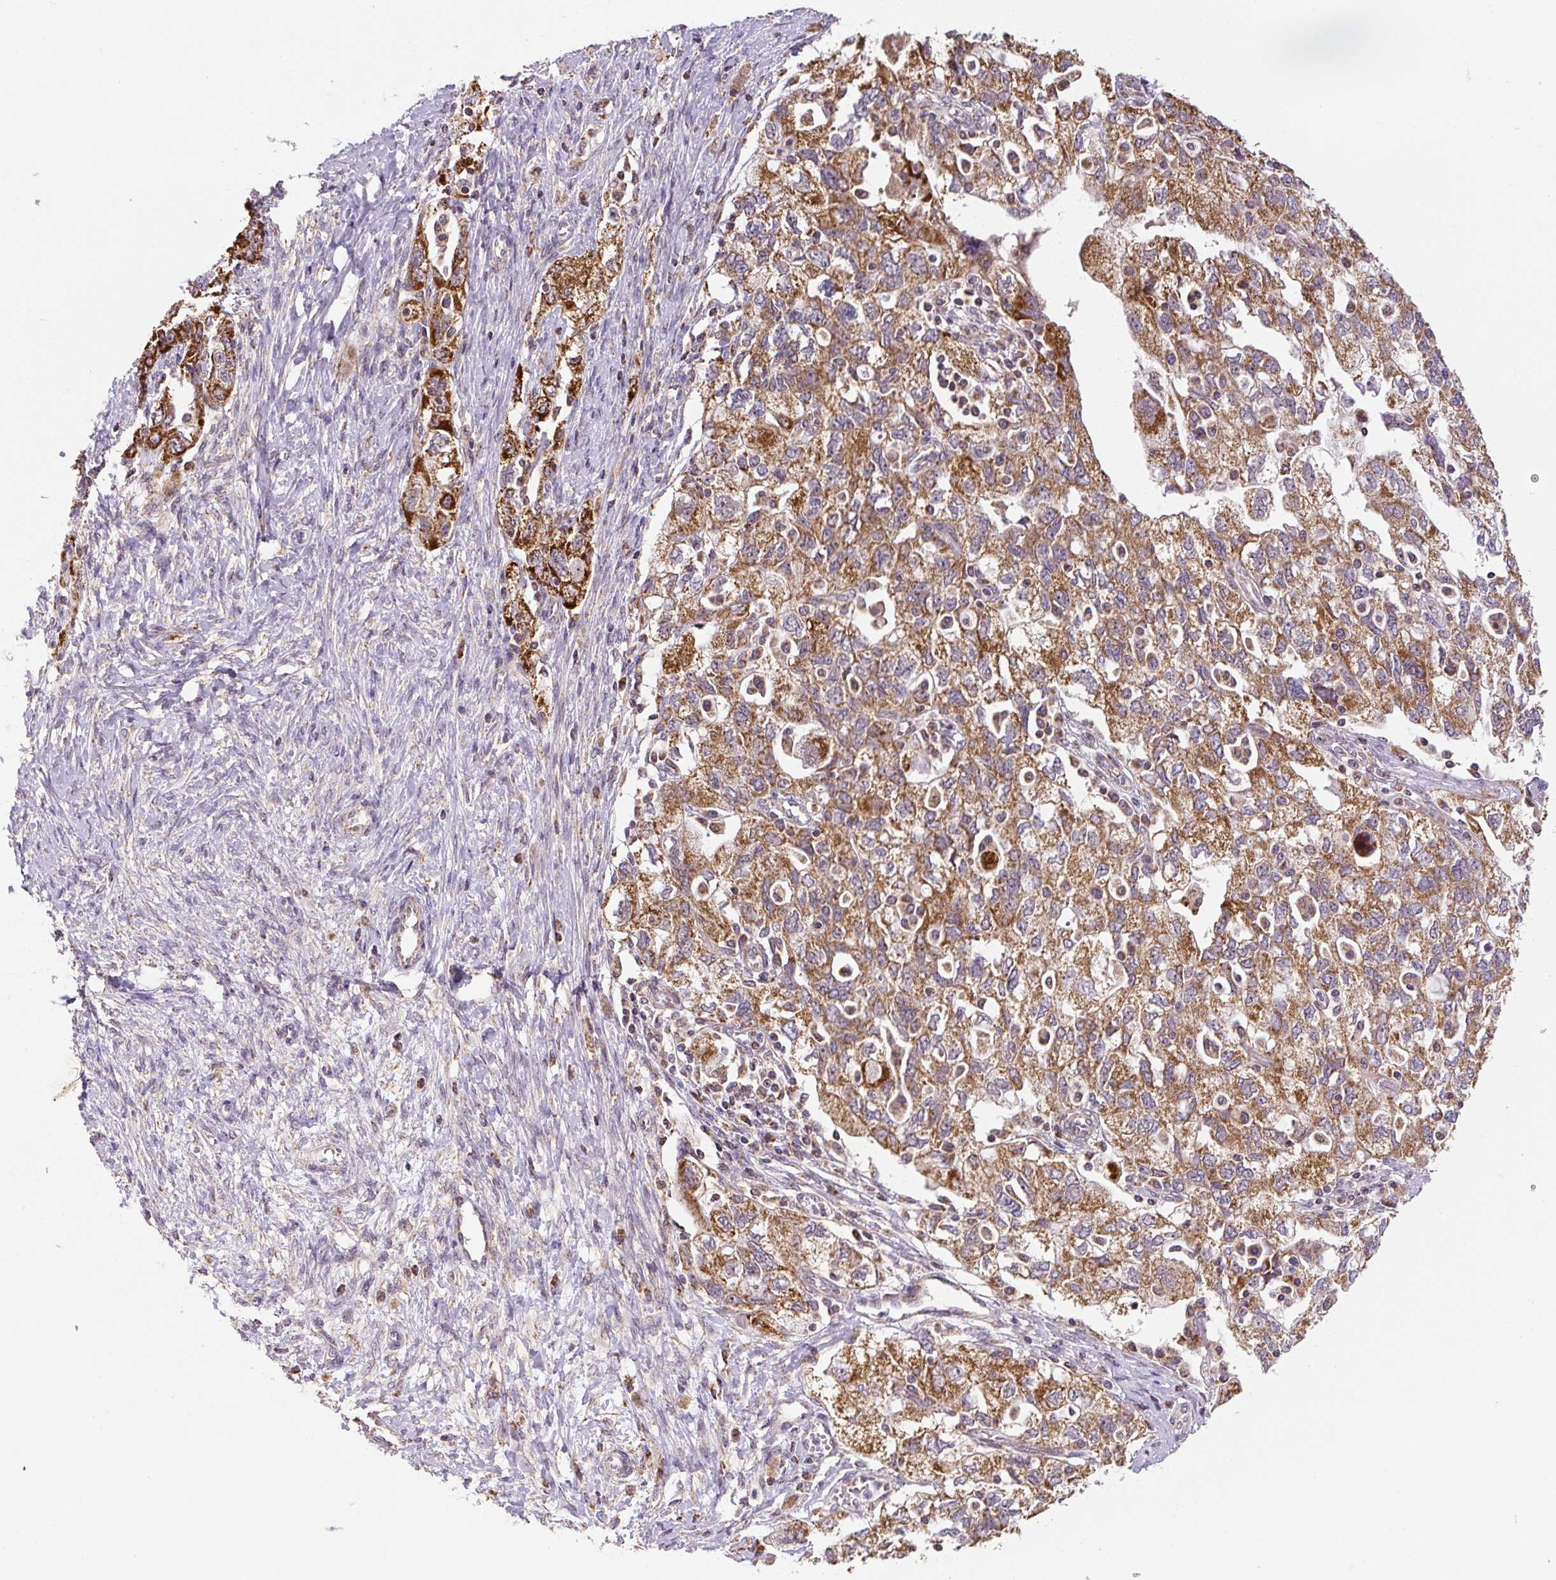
{"staining": {"intensity": "strong", "quantity": ">75%", "location": "cytoplasmic/membranous"}, "tissue": "ovarian cancer", "cell_type": "Tumor cells", "image_type": "cancer", "snomed": [{"axis": "morphology", "description": "Carcinoma, NOS"}, {"axis": "morphology", "description": "Cystadenocarcinoma, serous, NOS"}, {"axis": "topography", "description": "Ovary"}], "caption": "IHC micrograph of ovarian carcinoma stained for a protein (brown), which reveals high levels of strong cytoplasmic/membranous expression in approximately >75% of tumor cells.", "gene": "MFSD9", "patient": {"sex": "female", "age": 69}}